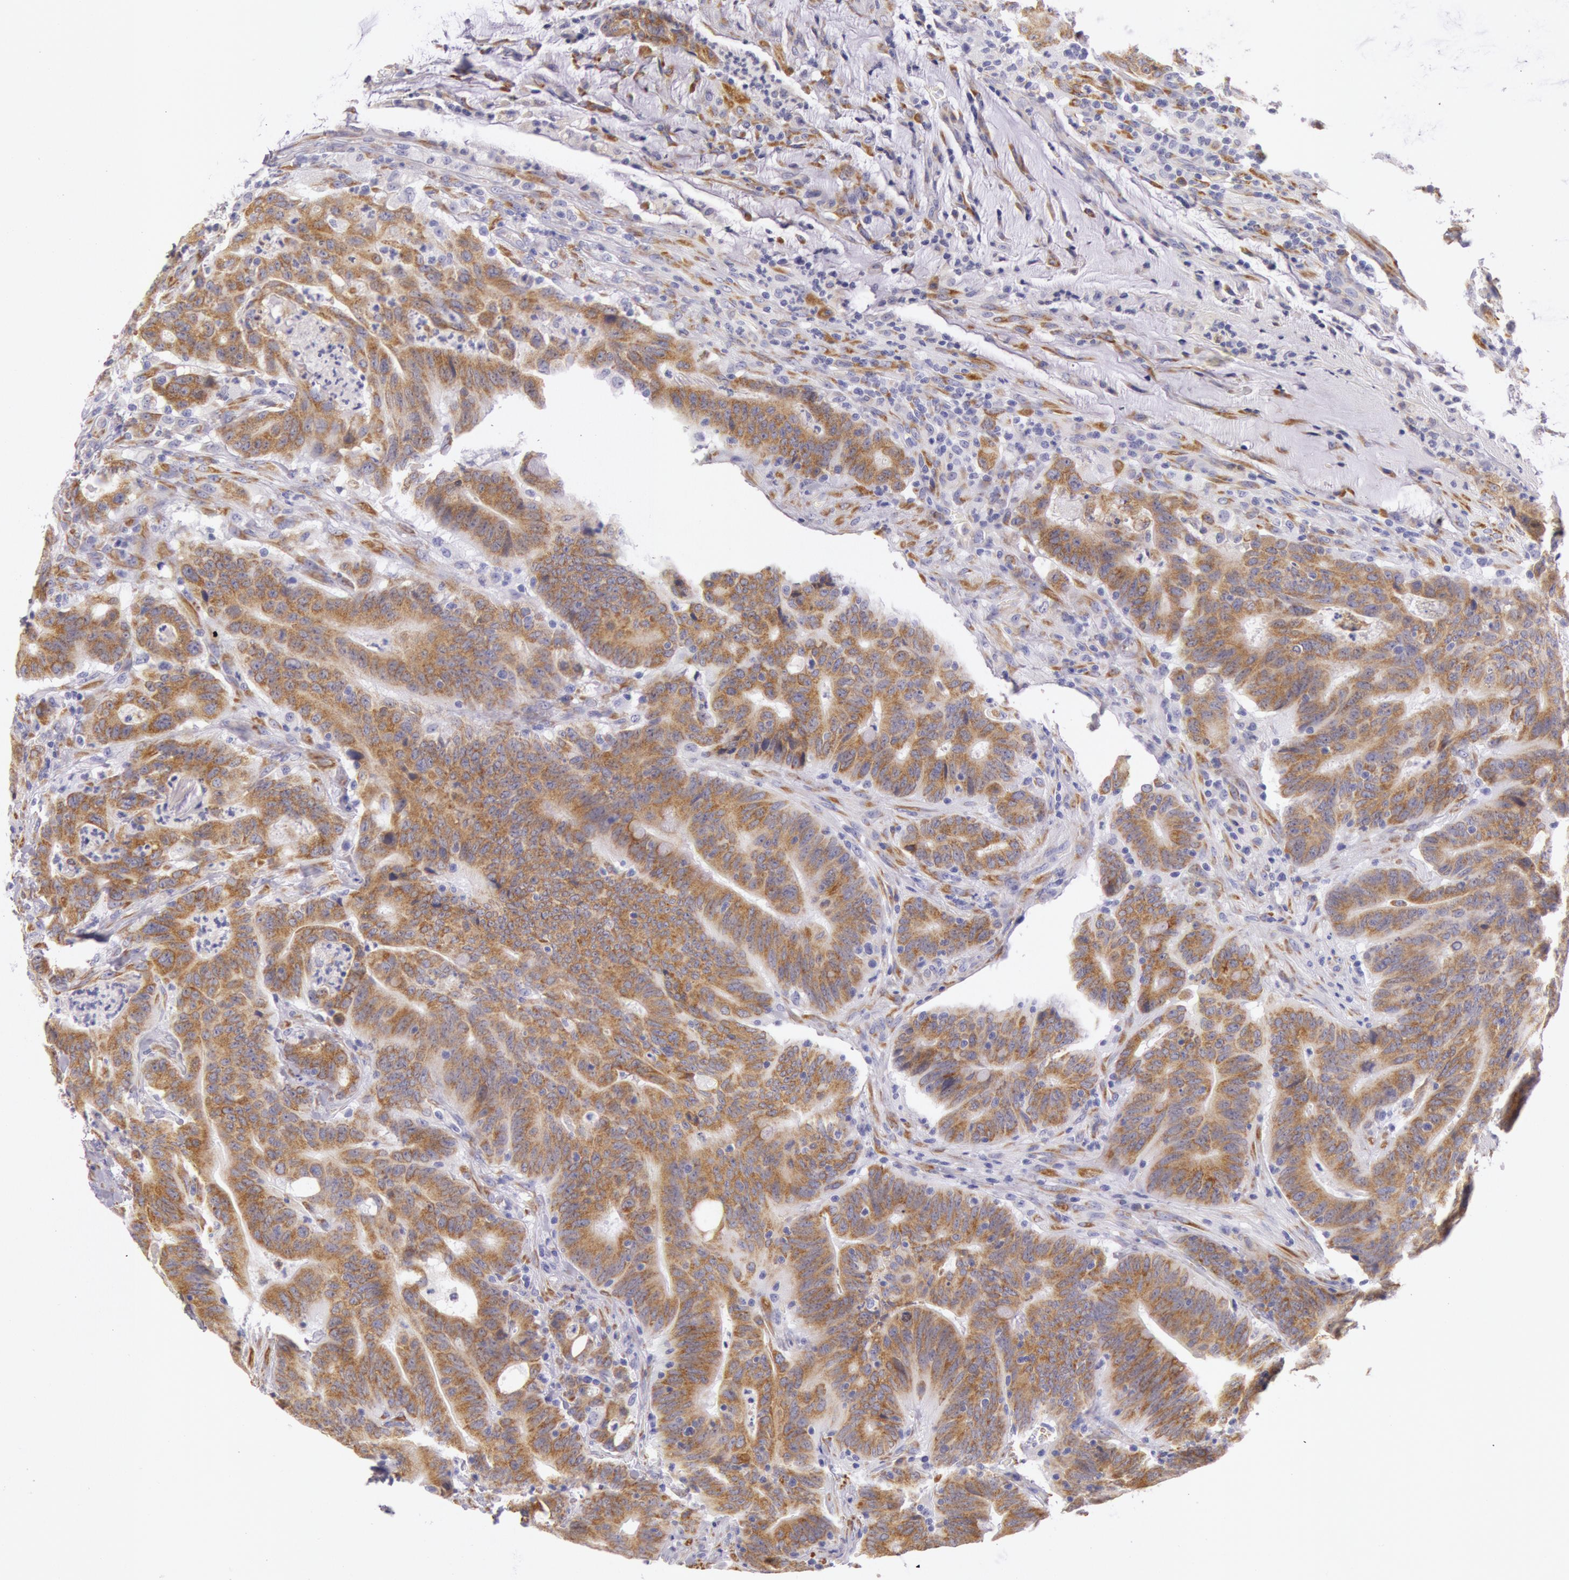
{"staining": {"intensity": "strong", "quantity": ">75%", "location": "nuclear"}, "tissue": "colorectal cancer", "cell_type": "Tumor cells", "image_type": "cancer", "snomed": [{"axis": "morphology", "description": "Adenocarcinoma, NOS"}, {"axis": "topography", "description": "Colon"}], "caption": "Protein expression analysis of human colorectal adenocarcinoma reveals strong nuclear staining in approximately >75% of tumor cells.", "gene": "CIDEB", "patient": {"sex": "male", "age": 54}}